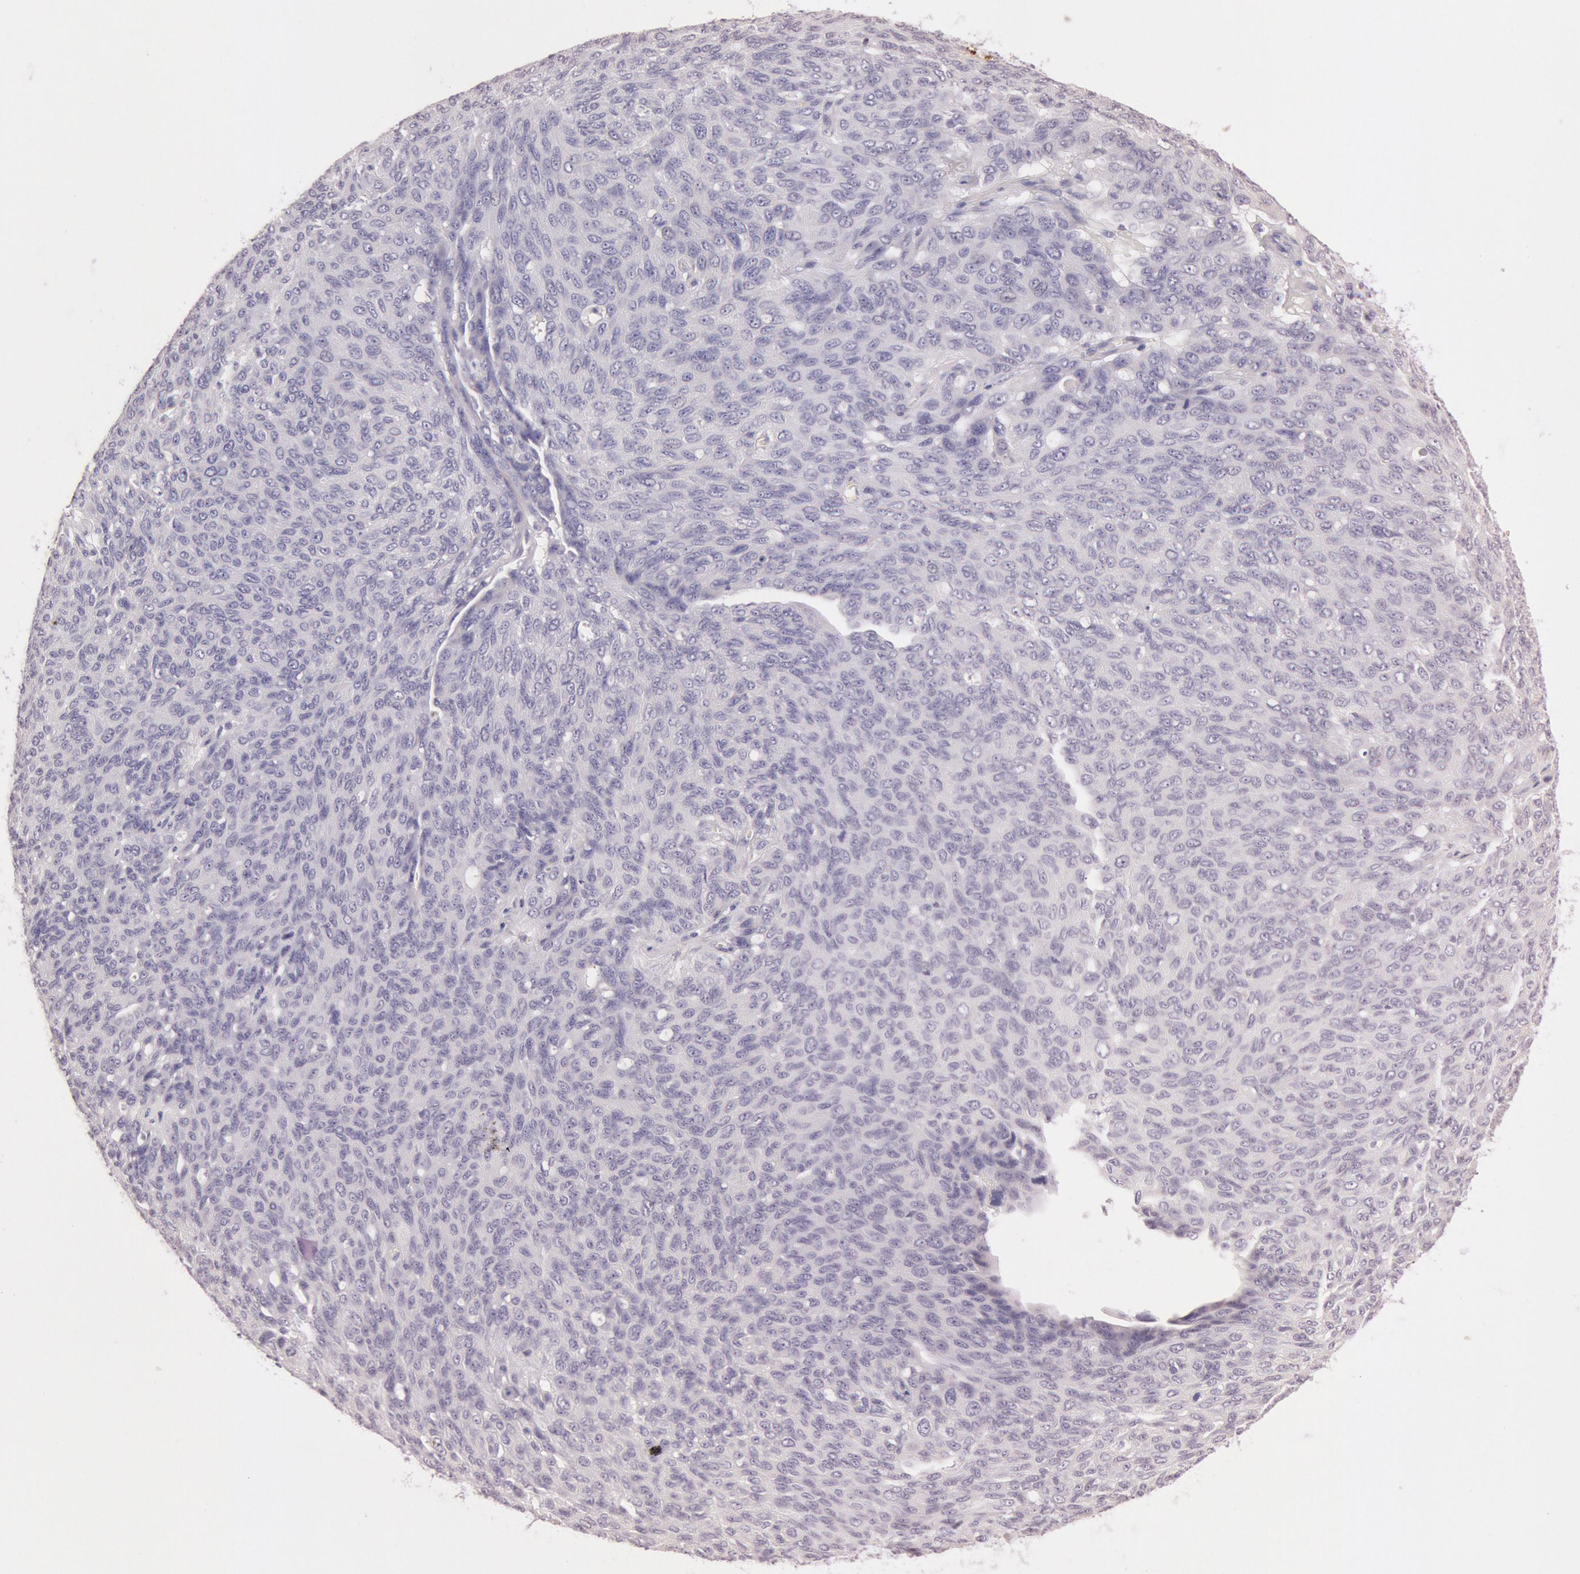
{"staining": {"intensity": "negative", "quantity": "none", "location": "none"}, "tissue": "ovarian cancer", "cell_type": "Tumor cells", "image_type": "cancer", "snomed": [{"axis": "morphology", "description": "Carcinoma, endometroid"}, {"axis": "topography", "description": "Ovary"}], "caption": "Protein analysis of endometroid carcinoma (ovarian) demonstrates no significant staining in tumor cells.", "gene": "KDM6A", "patient": {"sex": "female", "age": 60}}